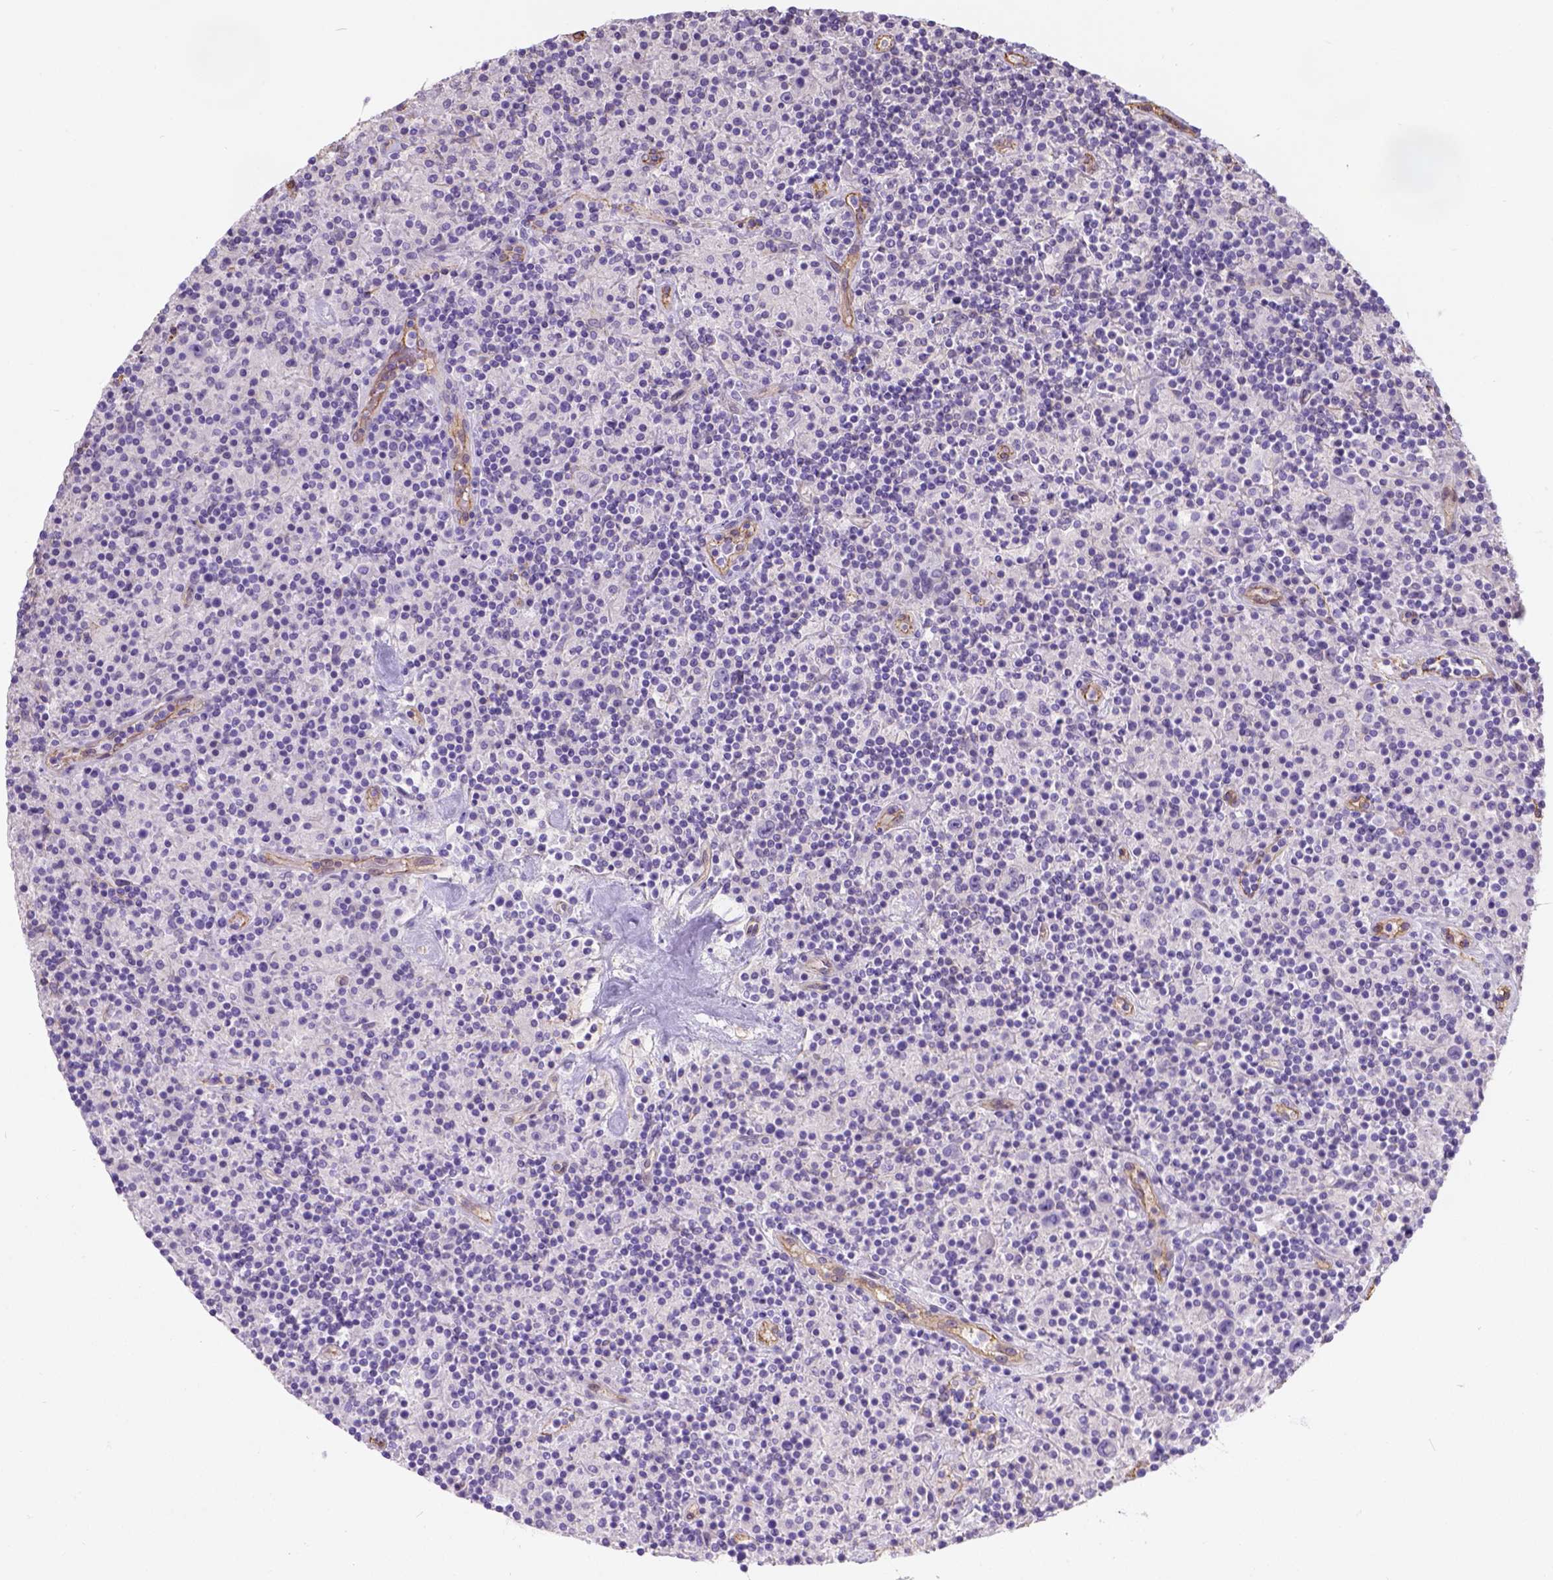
{"staining": {"intensity": "negative", "quantity": "none", "location": "none"}, "tissue": "lymphoma", "cell_type": "Tumor cells", "image_type": "cancer", "snomed": [{"axis": "morphology", "description": "Hodgkin's disease, NOS"}, {"axis": "topography", "description": "Lymph node"}], "caption": "The immunohistochemistry (IHC) micrograph has no significant staining in tumor cells of Hodgkin's disease tissue. (DAB (3,3'-diaminobenzidine) immunohistochemistry (IHC) with hematoxylin counter stain).", "gene": "PHF7", "patient": {"sex": "male", "age": 70}}